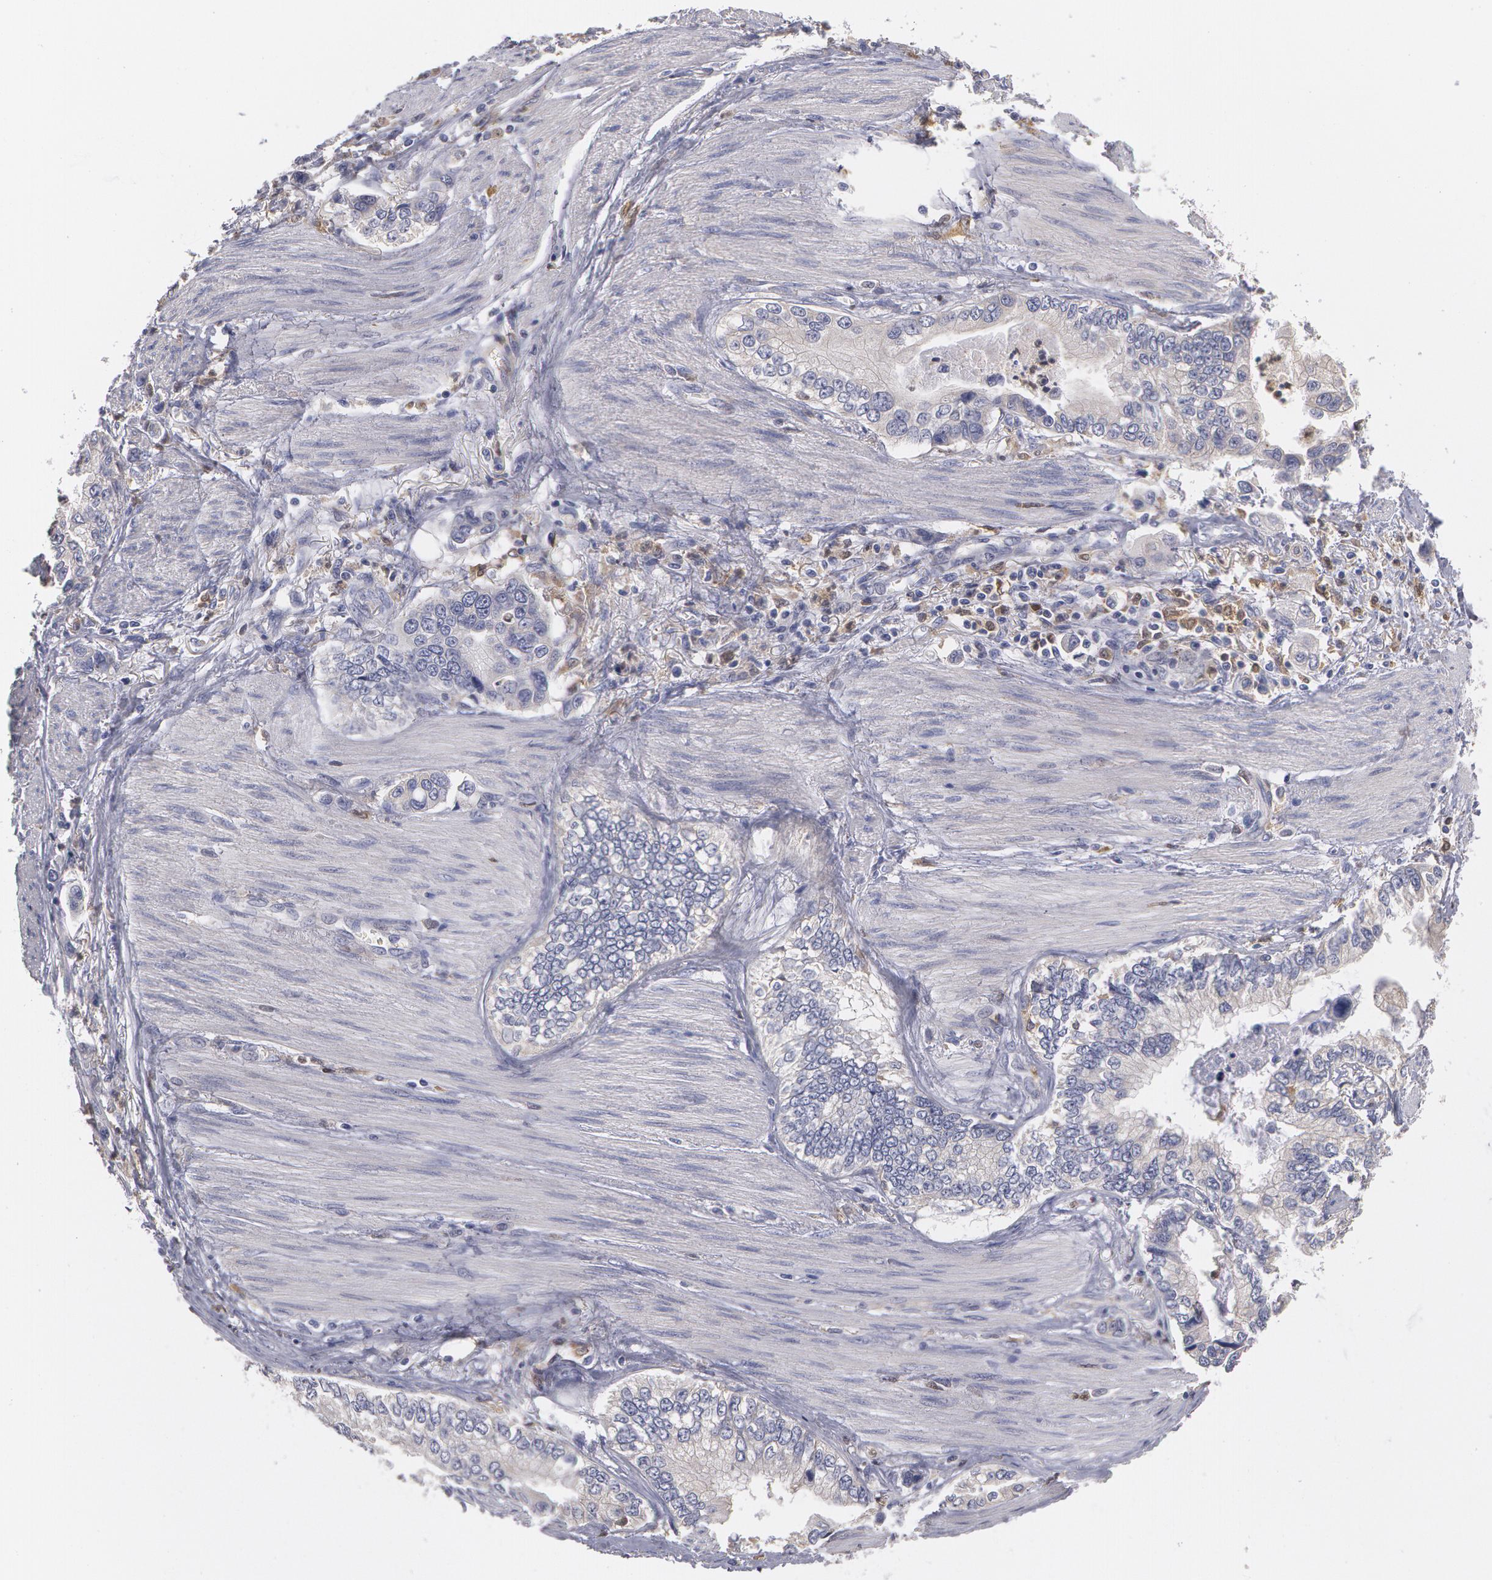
{"staining": {"intensity": "weak", "quantity": "<25%", "location": "cytoplasmic/membranous"}, "tissue": "stomach cancer", "cell_type": "Tumor cells", "image_type": "cancer", "snomed": [{"axis": "morphology", "description": "Adenocarcinoma, NOS"}, {"axis": "topography", "description": "Pancreas"}, {"axis": "topography", "description": "Stomach, upper"}], "caption": "DAB immunohistochemical staining of human stomach cancer exhibits no significant positivity in tumor cells.", "gene": "SYK", "patient": {"sex": "male", "age": 77}}